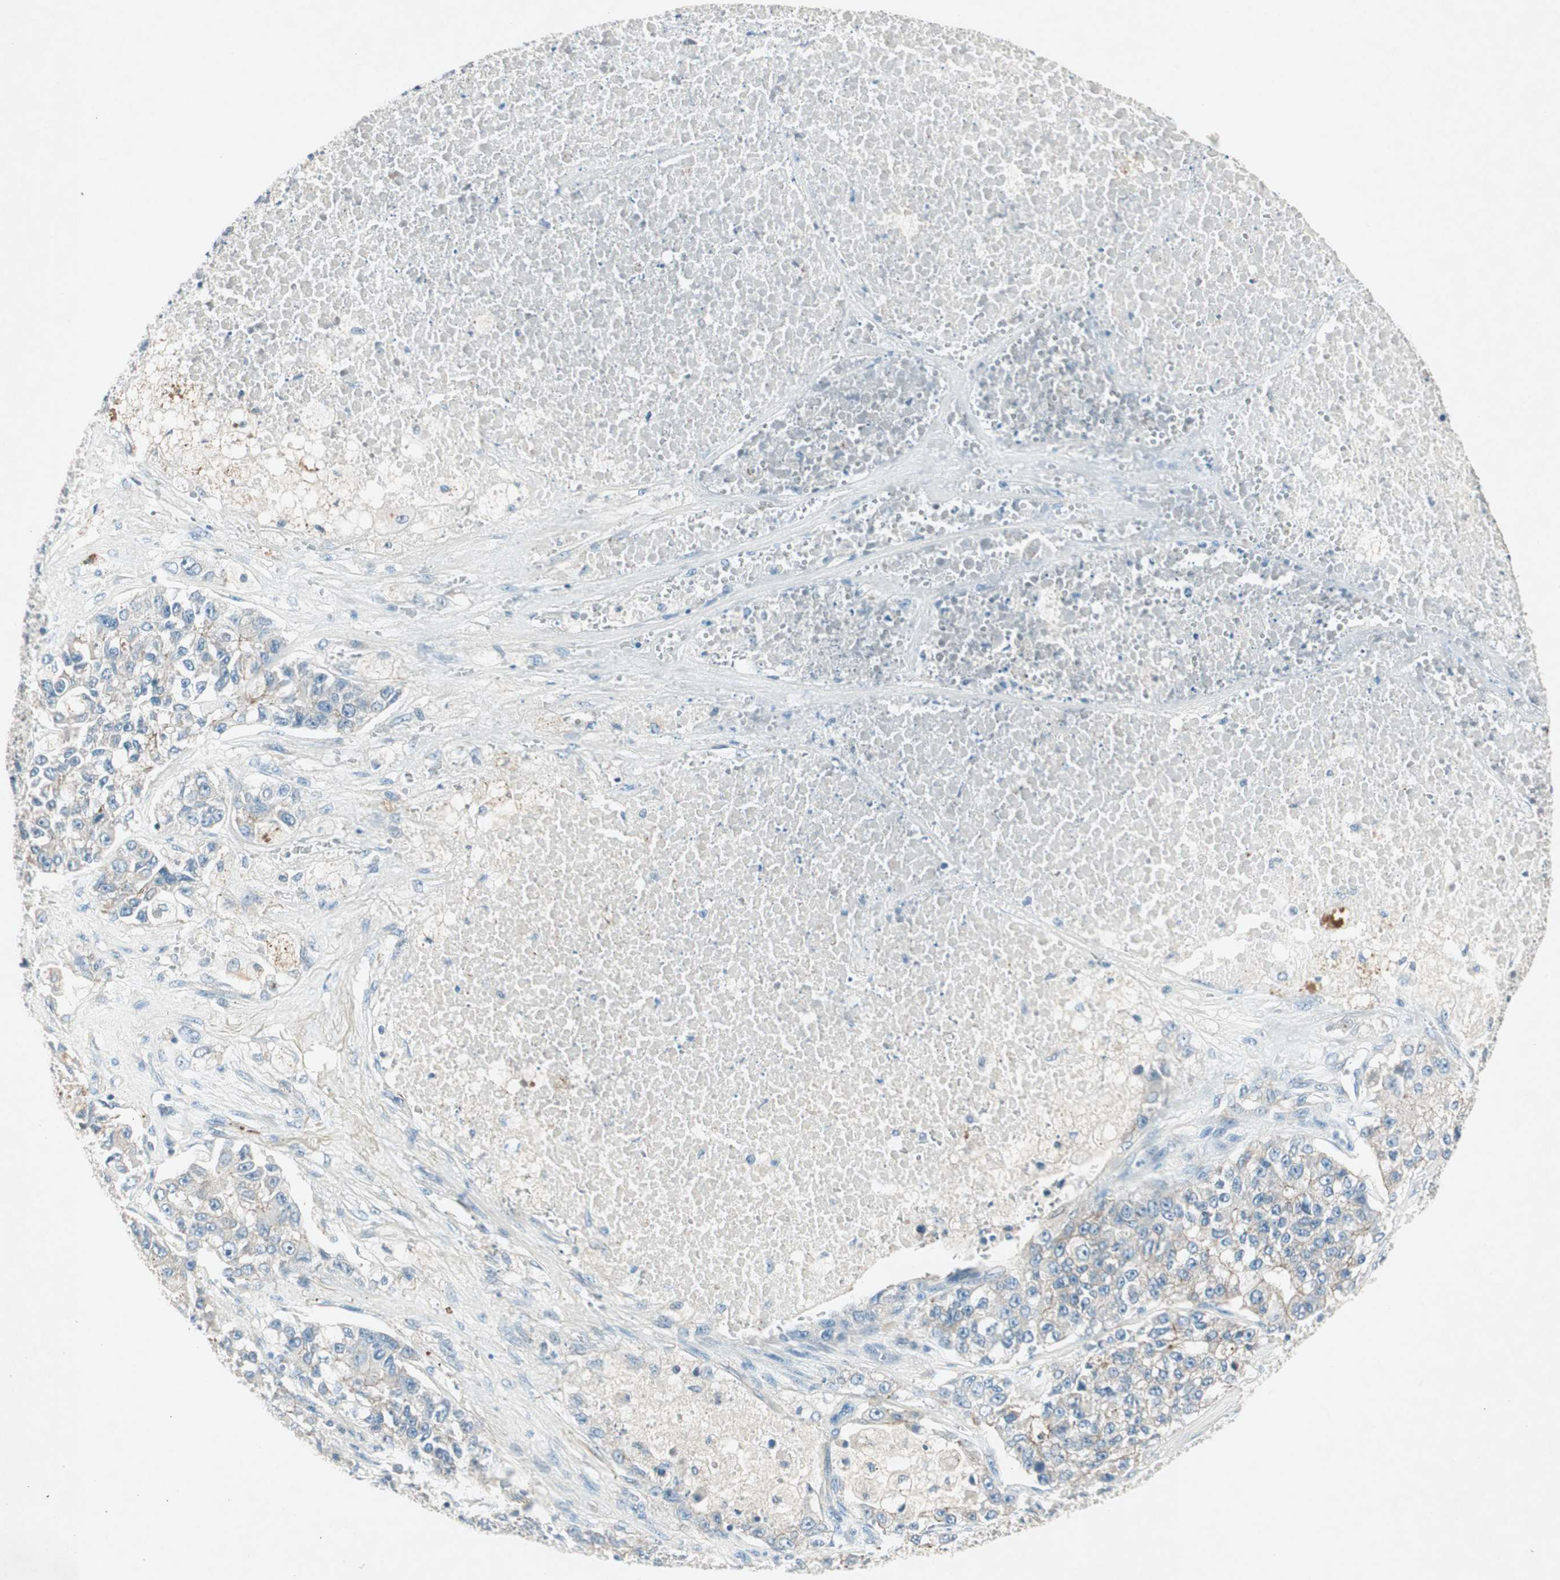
{"staining": {"intensity": "weak", "quantity": "<25%", "location": "cytoplasmic/membranous"}, "tissue": "lung cancer", "cell_type": "Tumor cells", "image_type": "cancer", "snomed": [{"axis": "morphology", "description": "Adenocarcinoma, NOS"}, {"axis": "topography", "description": "Lung"}], "caption": "This is an immunohistochemistry (IHC) histopathology image of lung cancer (adenocarcinoma). There is no staining in tumor cells.", "gene": "NKAIN1", "patient": {"sex": "male", "age": 49}}